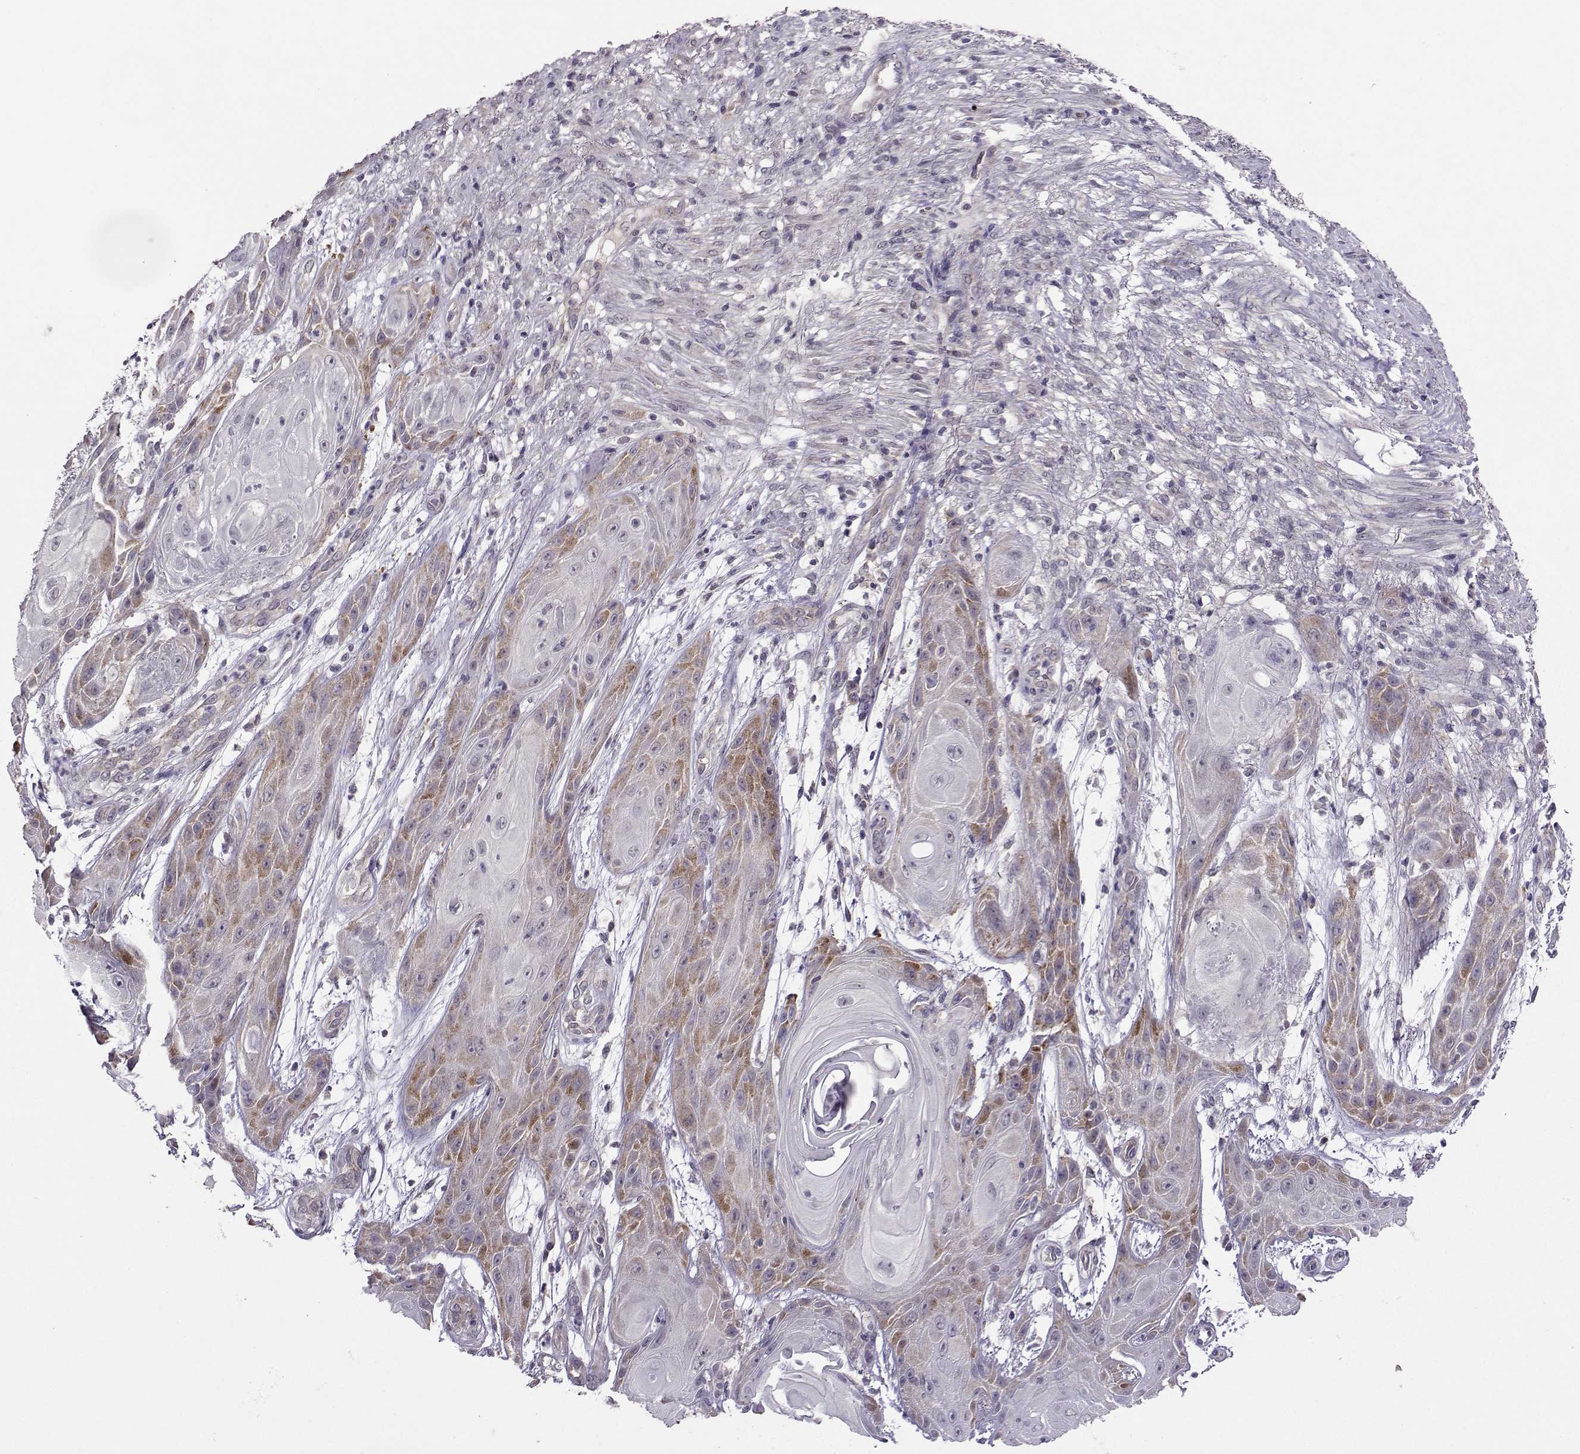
{"staining": {"intensity": "moderate", "quantity": "25%-75%", "location": "cytoplasmic/membranous"}, "tissue": "skin cancer", "cell_type": "Tumor cells", "image_type": "cancer", "snomed": [{"axis": "morphology", "description": "Squamous cell carcinoma, NOS"}, {"axis": "topography", "description": "Skin"}], "caption": "The immunohistochemical stain labels moderate cytoplasmic/membranous staining in tumor cells of skin squamous cell carcinoma tissue. Nuclei are stained in blue.", "gene": "DDX20", "patient": {"sex": "male", "age": 62}}